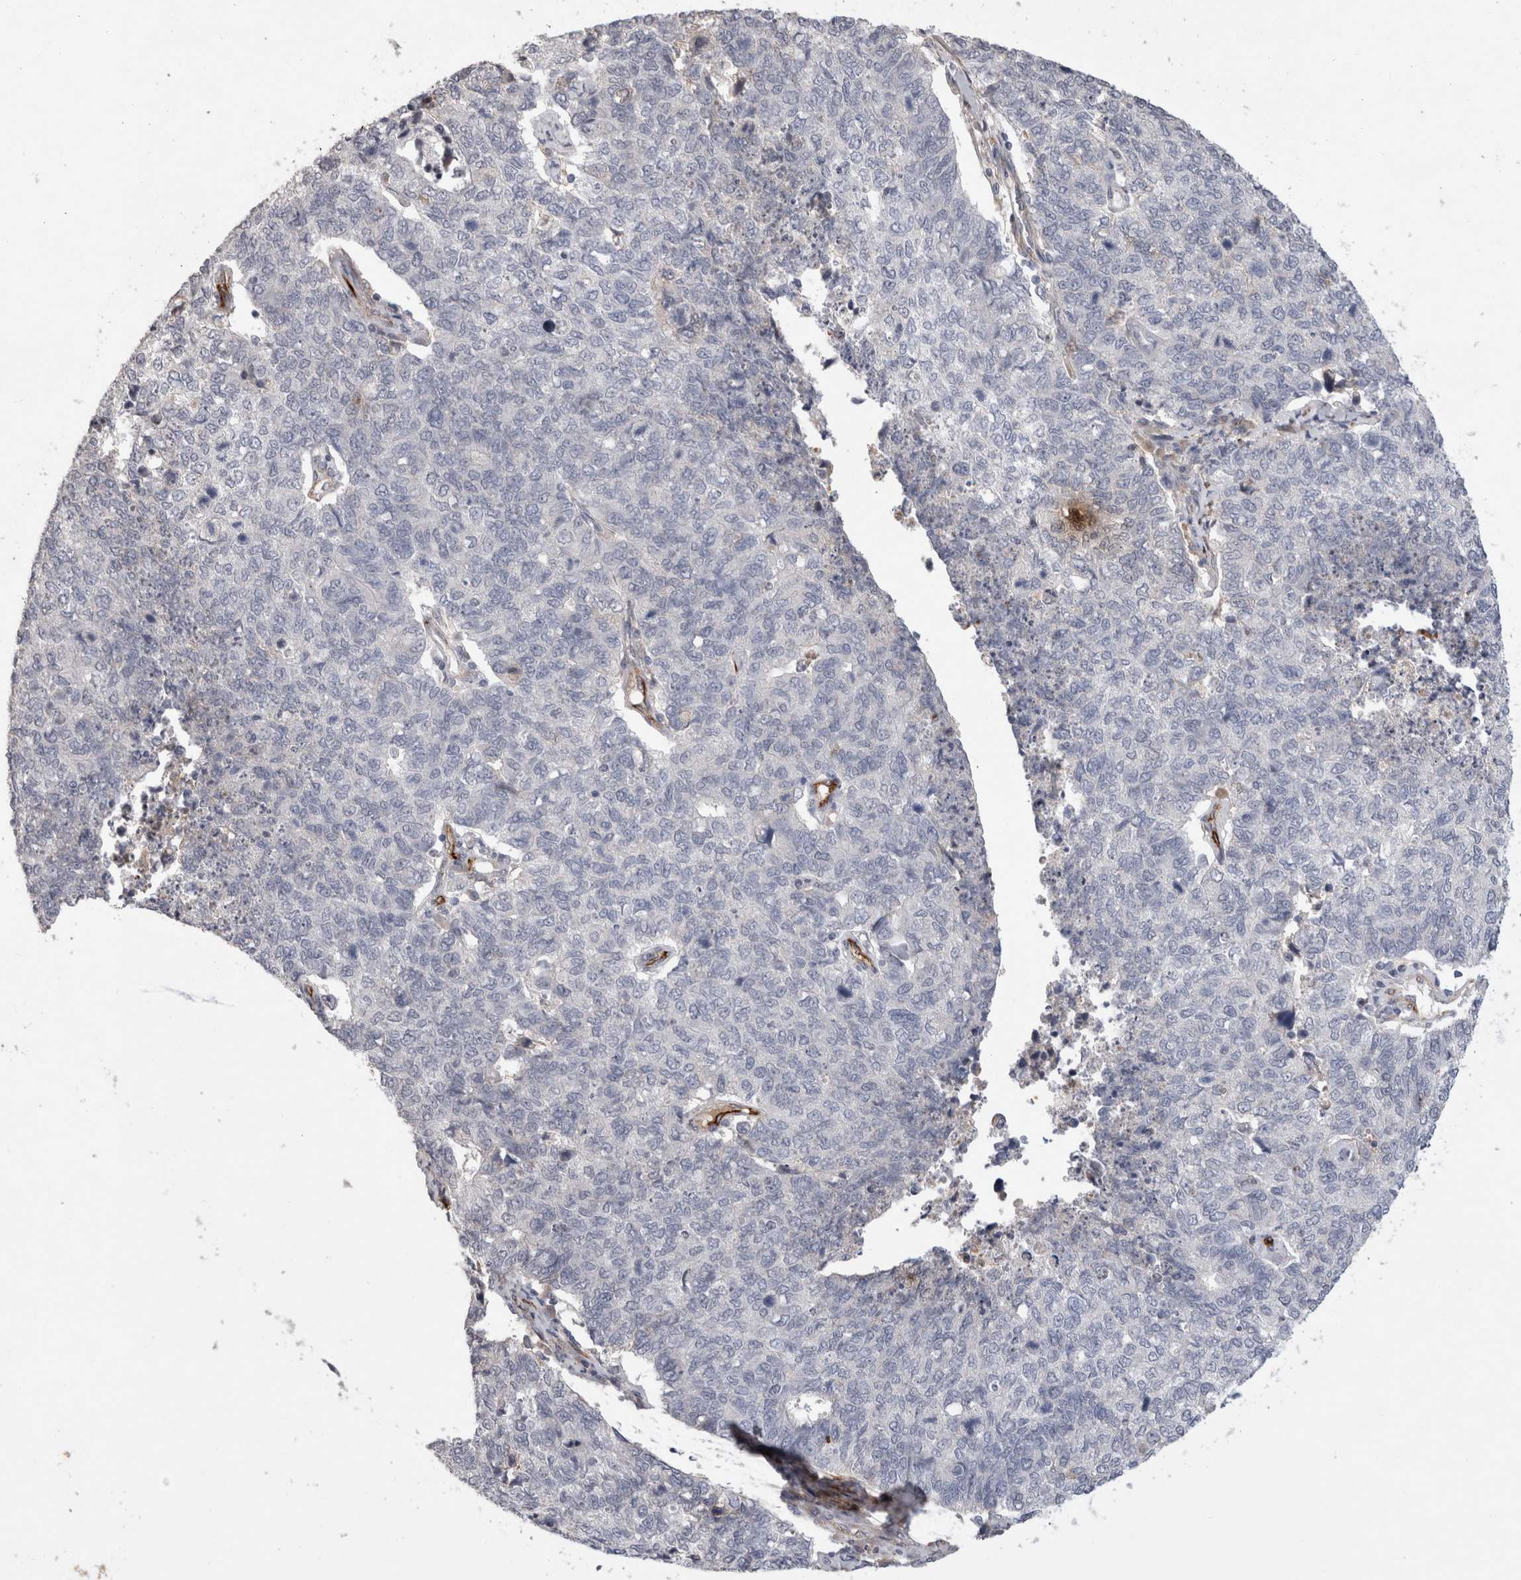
{"staining": {"intensity": "negative", "quantity": "none", "location": "none"}, "tissue": "cervical cancer", "cell_type": "Tumor cells", "image_type": "cancer", "snomed": [{"axis": "morphology", "description": "Squamous cell carcinoma, NOS"}, {"axis": "topography", "description": "Cervix"}], "caption": "Immunohistochemistry (IHC) micrograph of cervical cancer stained for a protein (brown), which exhibits no staining in tumor cells.", "gene": "CDH13", "patient": {"sex": "female", "age": 63}}